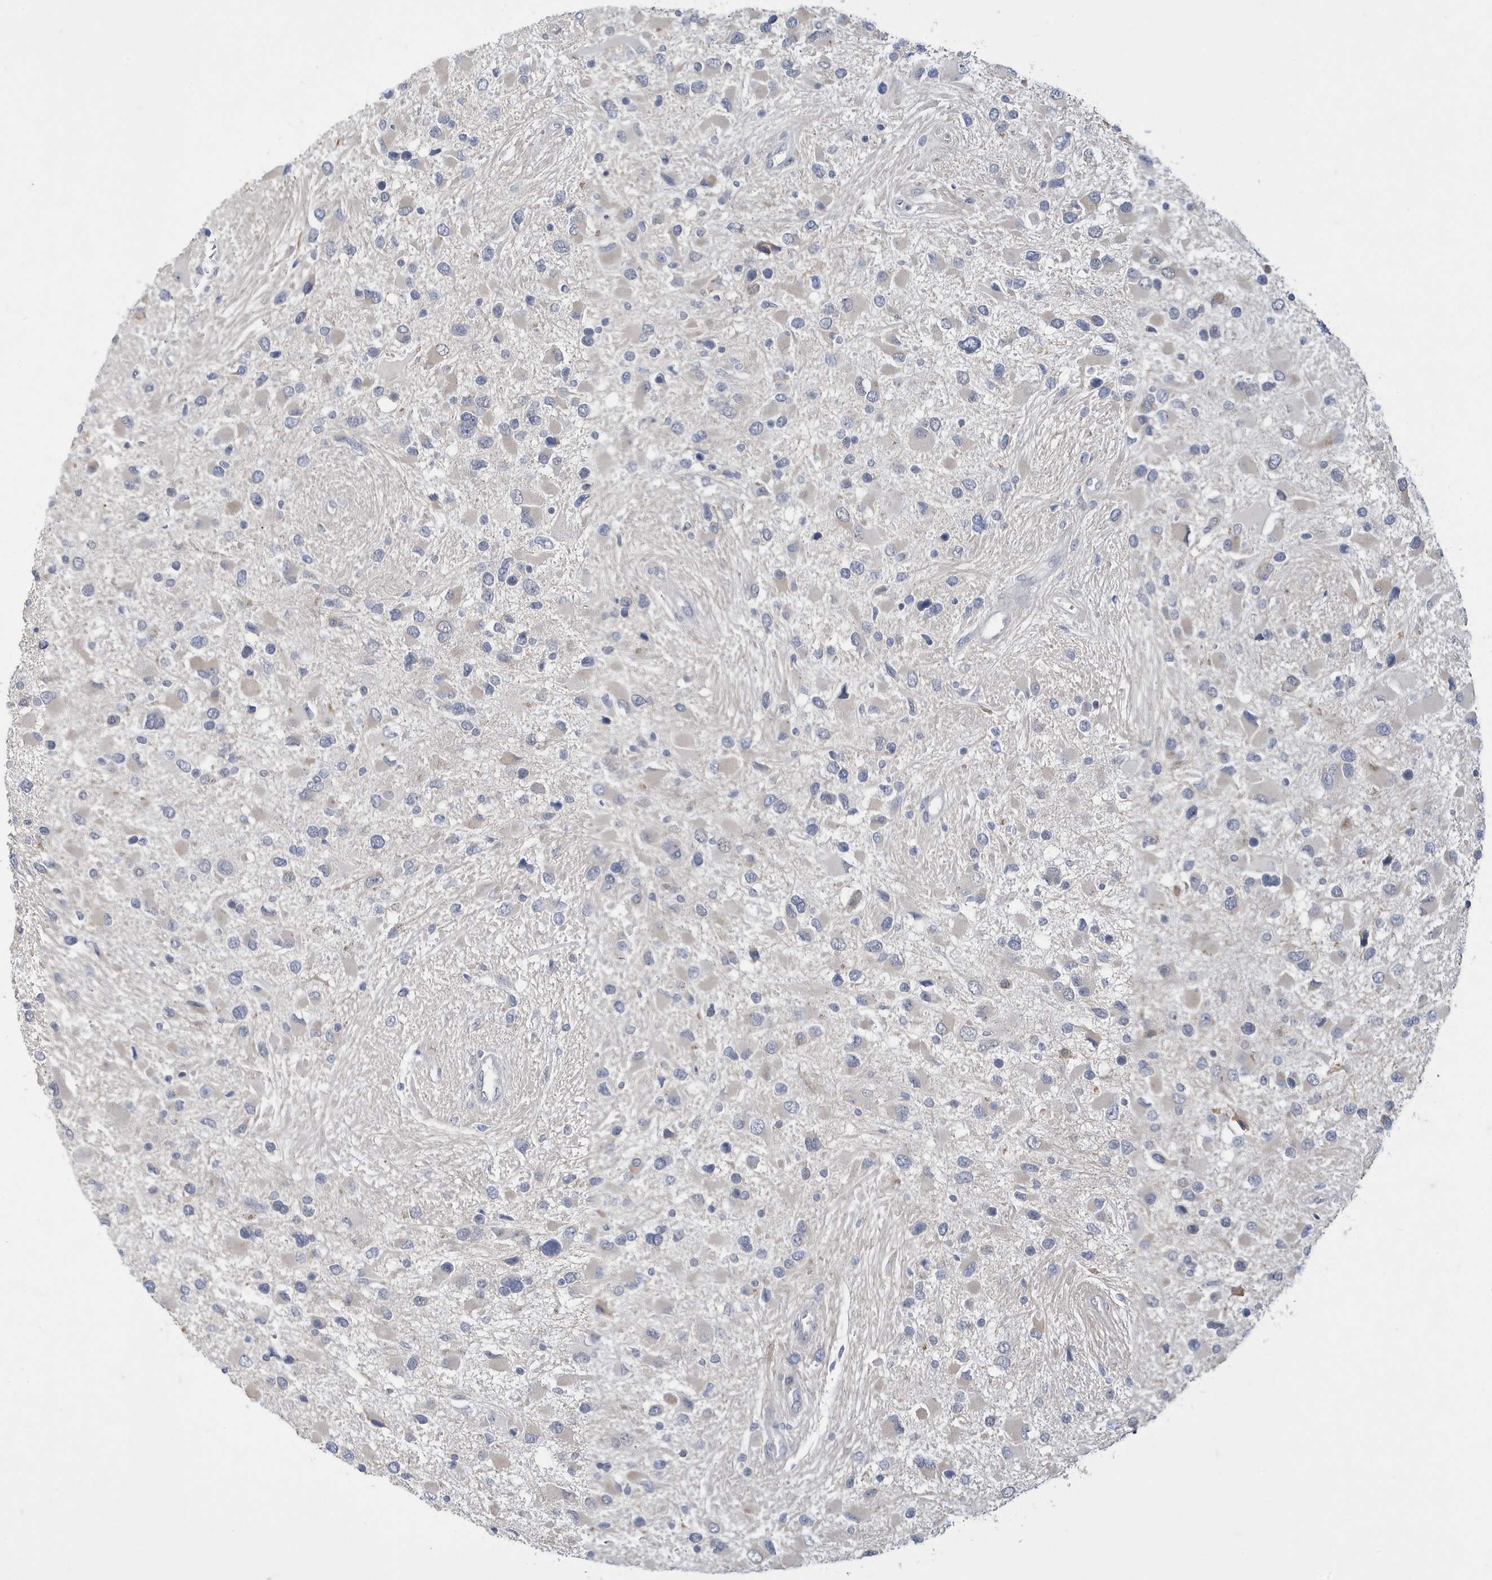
{"staining": {"intensity": "negative", "quantity": "none", "location": "none"}, "tissue": "glioma", "cell_type": "Tumor cells", "image_type": "cancer", "snomed": [{"axis": "morphology", "description": "Glioma, malignant, High grade"}, {"axis": "topography", "description": "Brain"}], "caption": "Immunohistochemistry (IHC) micrograph of neoplastic tissue: human glioma stained with DAB (3,3'-diaminobenzidine) demonstrates no significant protein expression in tumor cells.", "gene": "ZNF654", "patient": {"sex": "male", "age": 53}}